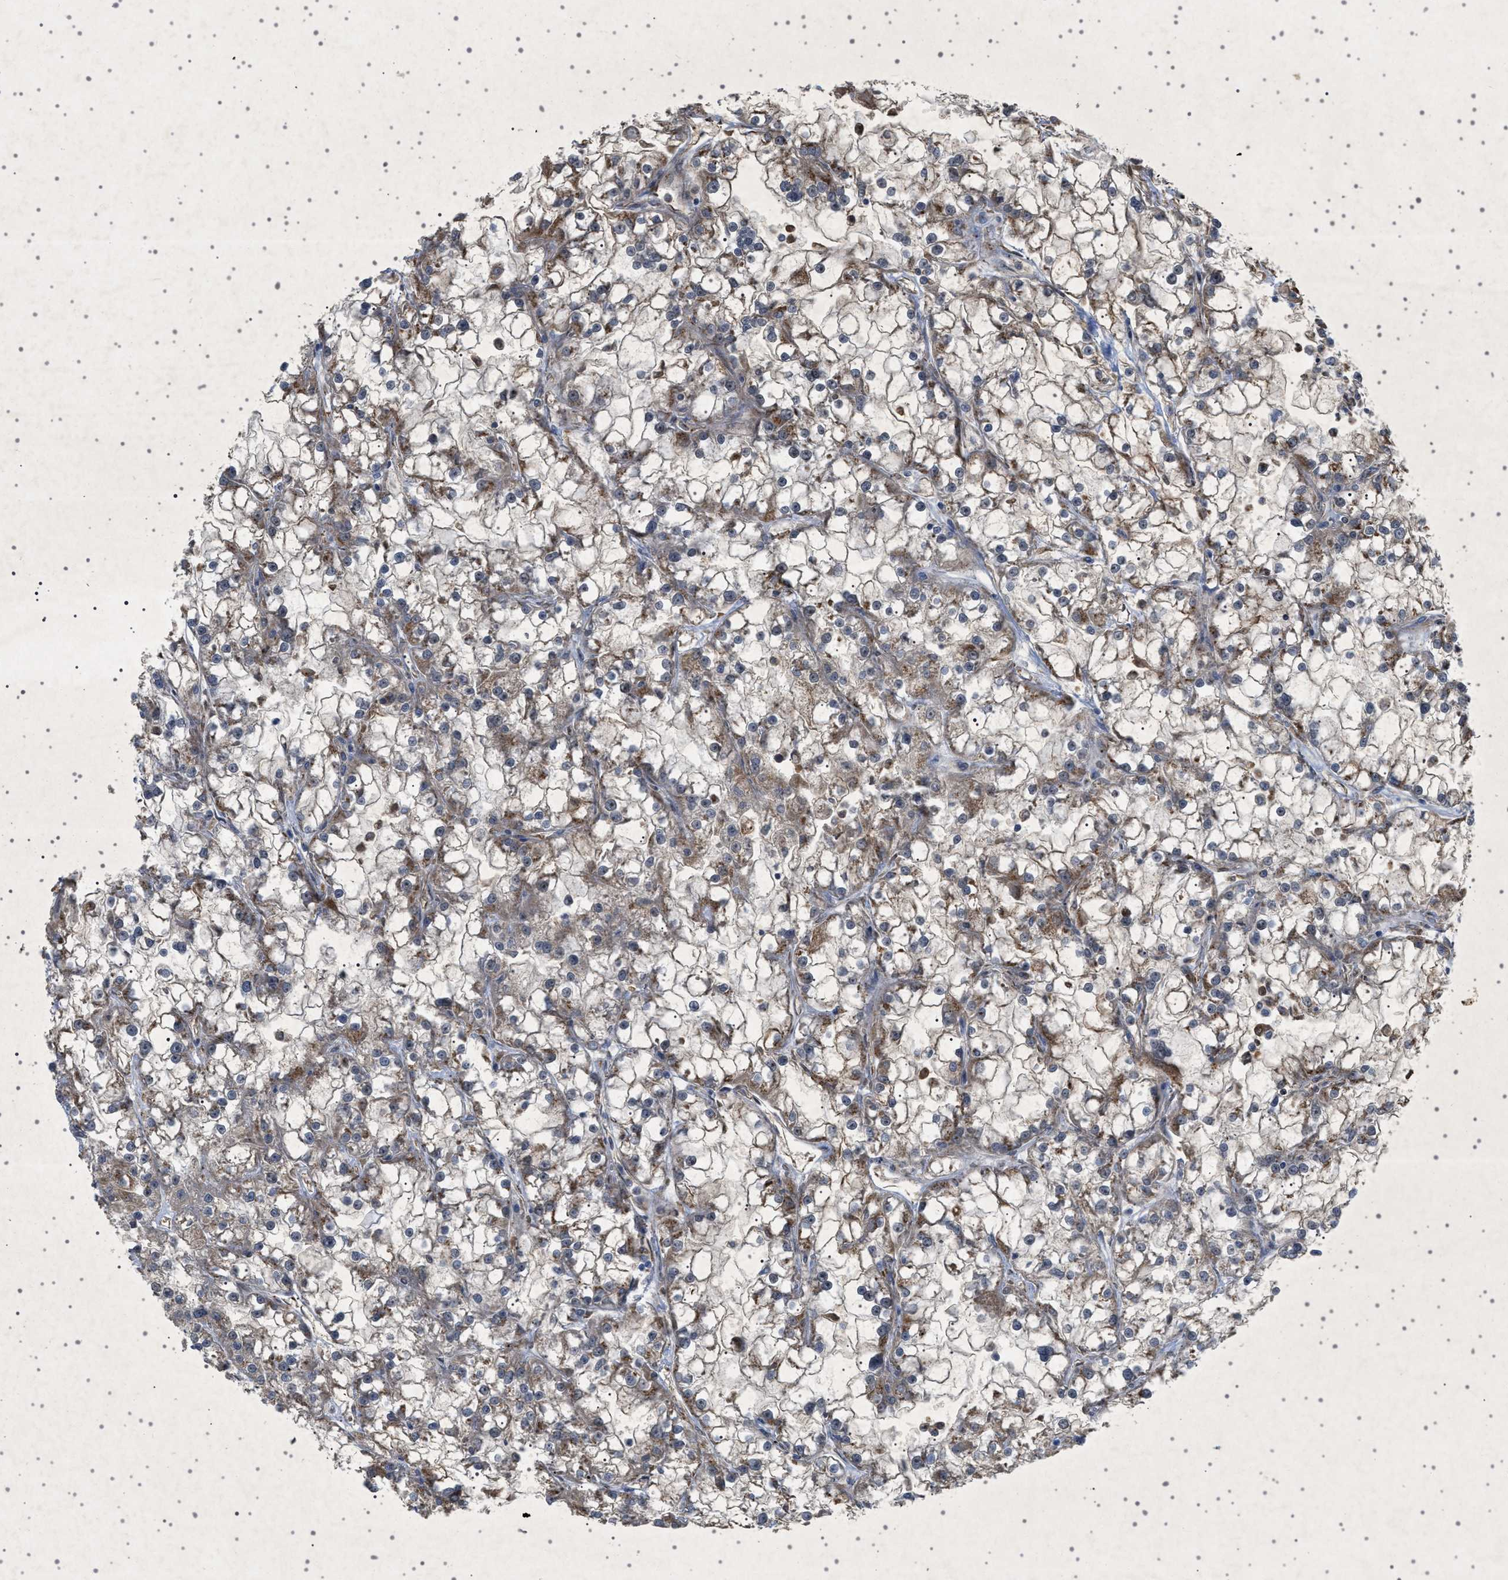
{"staining": {"intensity": "moderate", "quantity": ">75%", "location": "cytoplasmic/membranous"}, "tissue": "renal cancer", "cell_type": "Tumor cells", "image_type": "cancer", "snomed": [{"axis": "morphology", "description": "Adenocarcinoma, NOS"}, {"axis": "topography", "description": "Kidney"}], "caption": "A micrograph of renal cancer (adenocarcinoma) stained for a protein displays moderate cytoplasmic/membranous brown staining in tumor cells.", "gene": "CCDC186", "patient": {"sex": "female", "age": 52}}